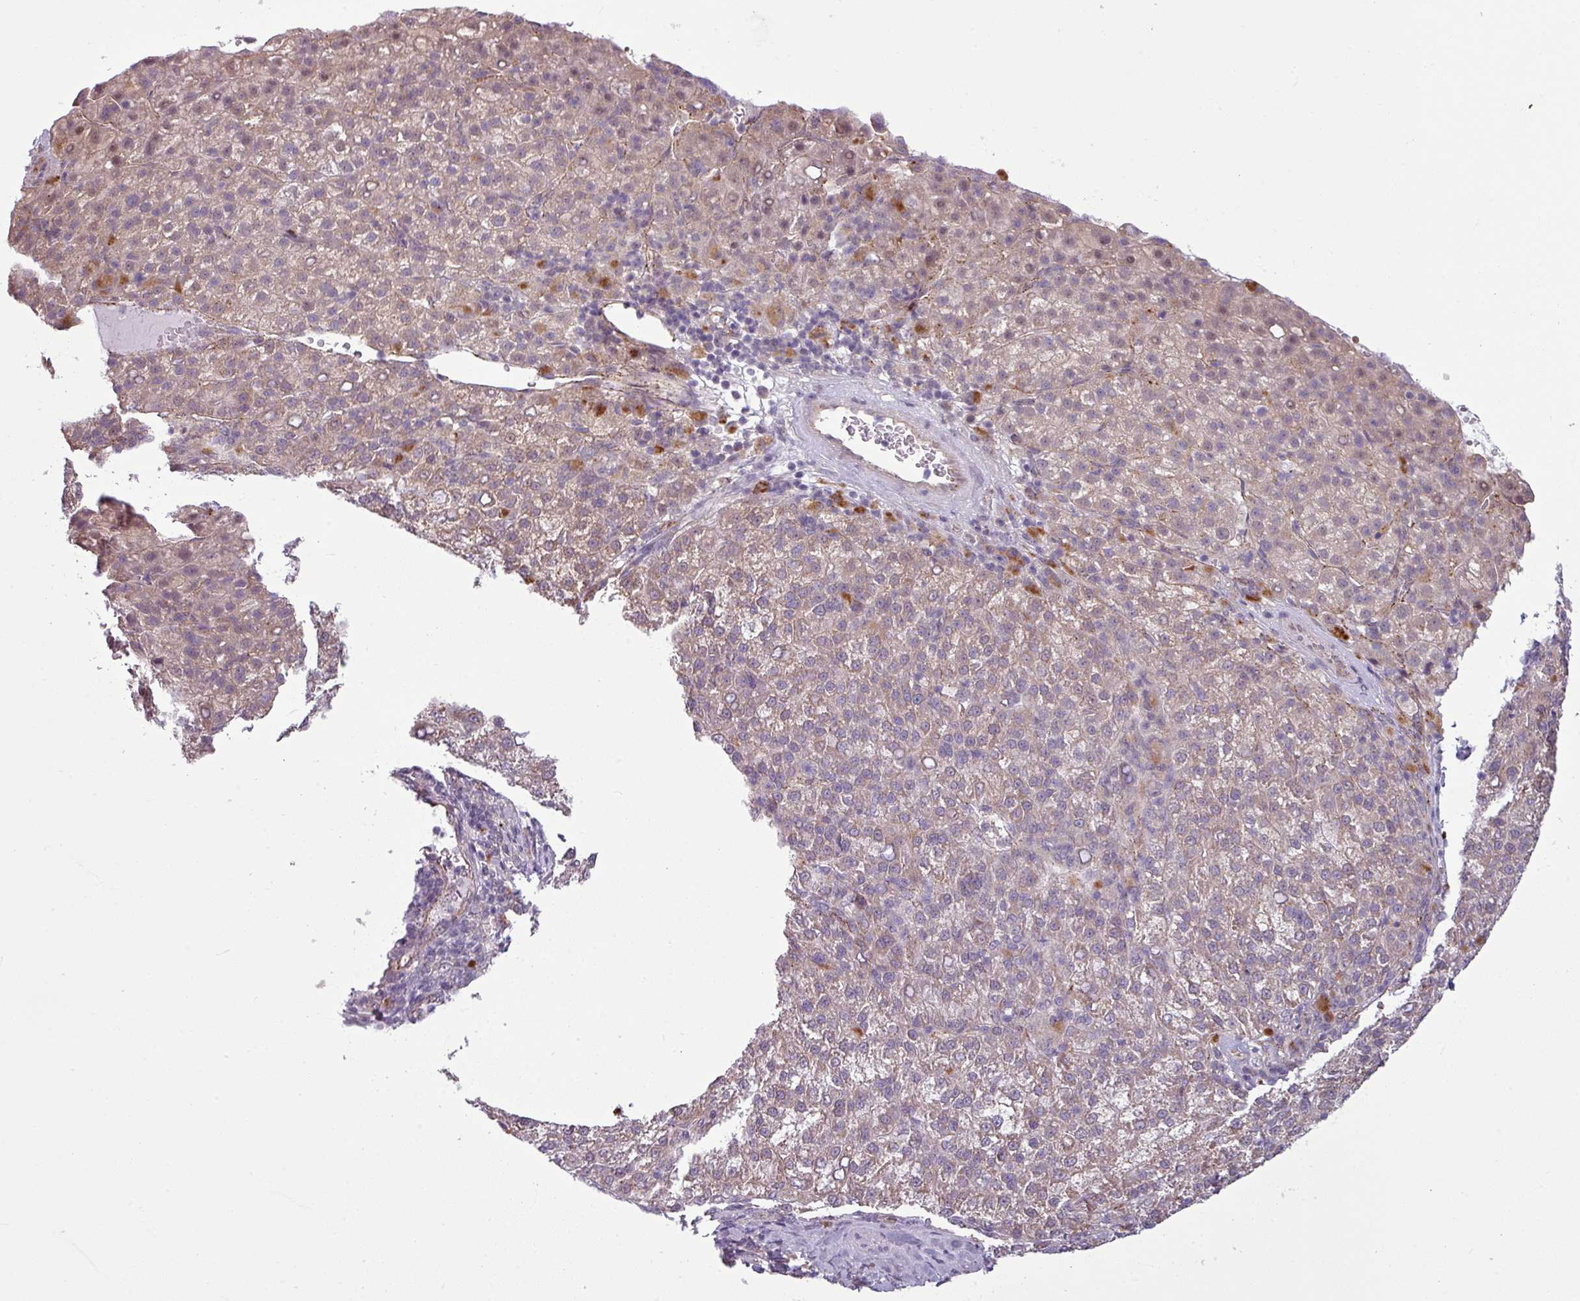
{"staining": {"intensity": "weak", "quantity": ">75%", "location": "cytoplasmic/membranous,nuclear"}, "tissue": "liver cancer", "cell_type": "Tumor cells", "image_type": "cancer", "snomed": [{"axis": "morphology", "description": "Carcinoma, Hepatocellular, NOS"}, {"axis": "topography", "description": "Liver"}], "caption": "The micrograph displays a brown stain indicating the presence of a protein in the cytoplasmic/membranous and nuclear of tumor cells in hepatocellular carcinoma (liver).", "gene": "CCDC144A", "patient": {"sex": "female", "age": 58}}